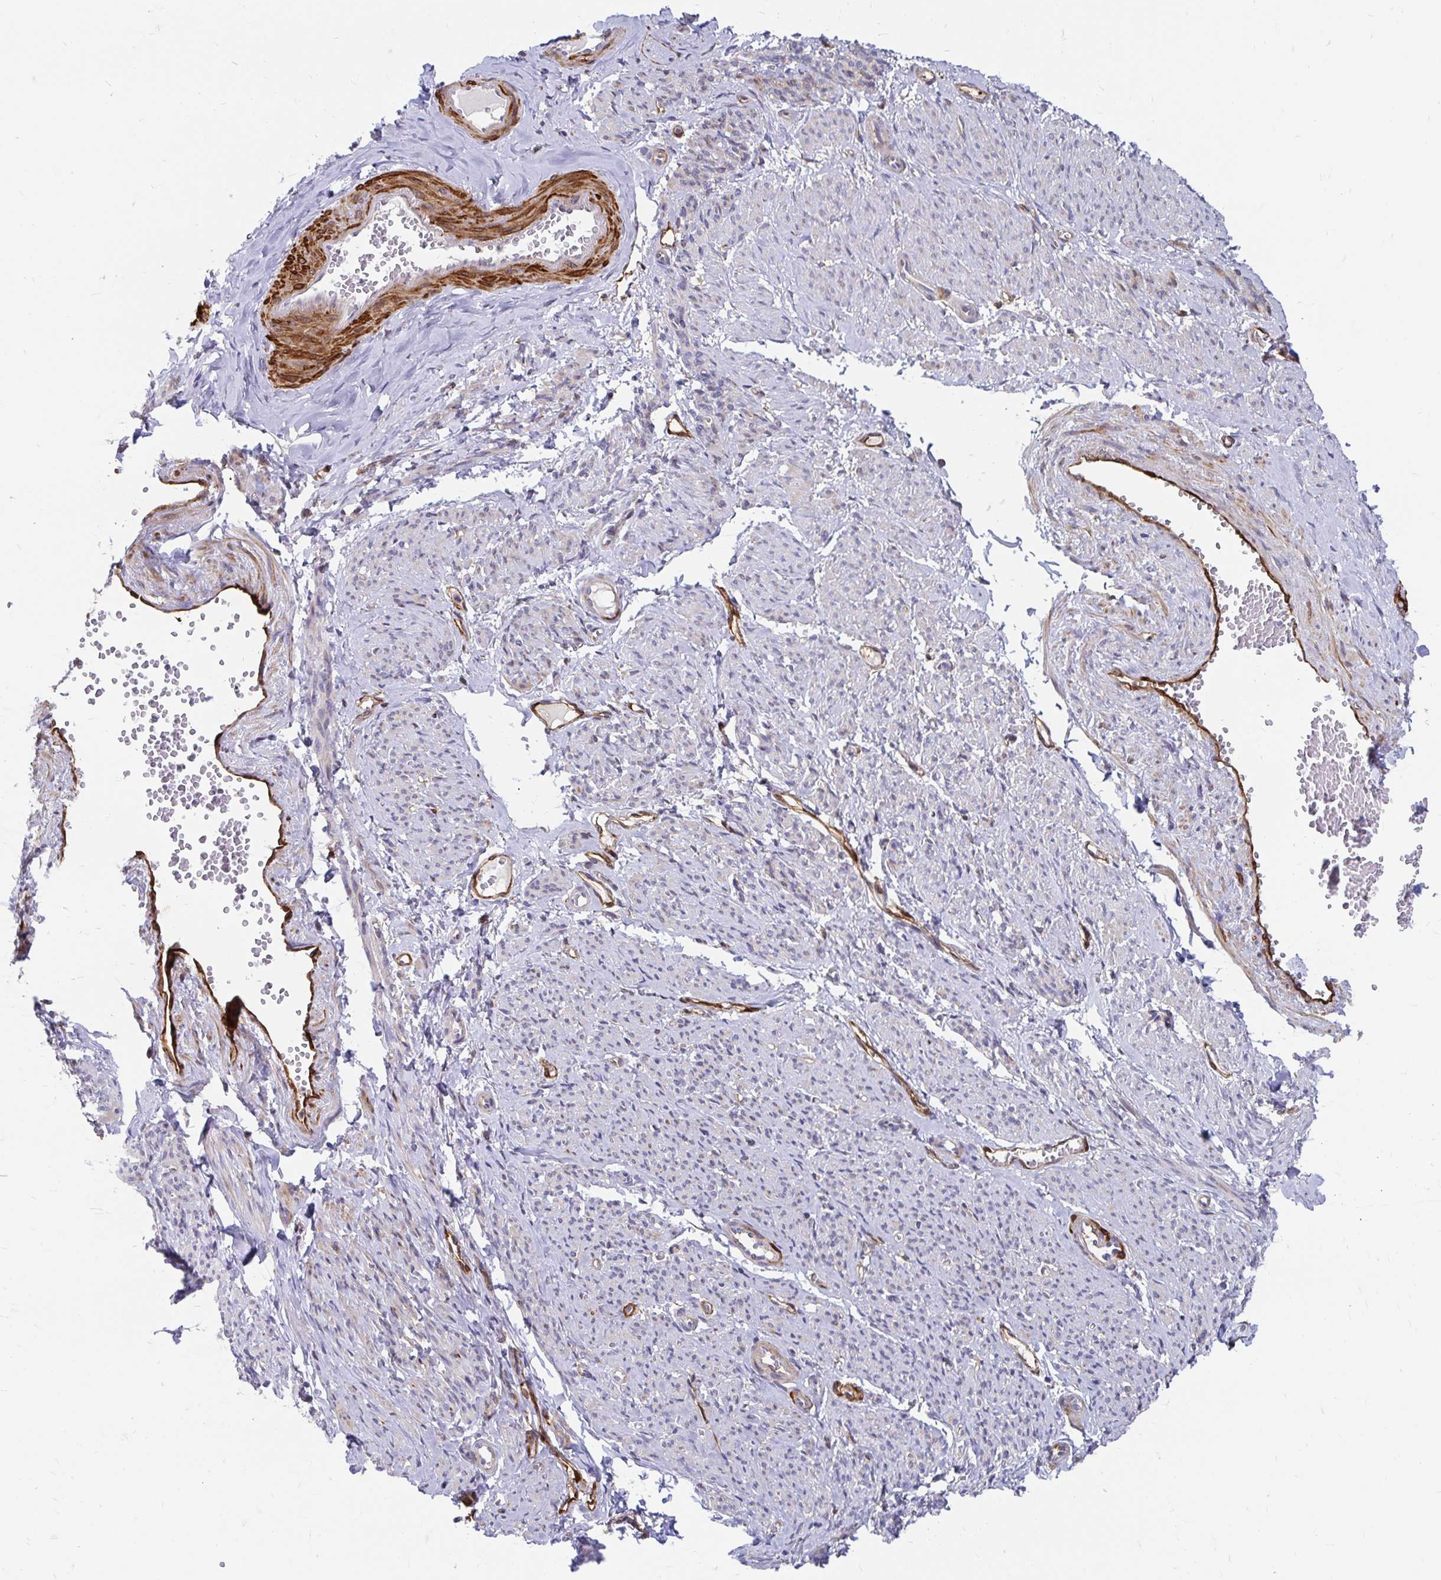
{"staining": {"intensity": "negative", "quantity": "none", "location": "none"}, "tissue": "smooth muscle", "cell_type": "Smooth muscle cells", "image_type": "normal", "snomed": [{"axis": "morphology", "description": "Normal tissue, NOS"}, {"axis": "topography", "description": "Smooth muscle"}], "caption": "Protein analysis of unremarkable smooth muscle shows no significant expression in smooth muscle cells. (DAB immunohistochemistry (IHC), high magnification).", "gene": "CDKL1", "patient": {"sex": "female", "age": 65}}